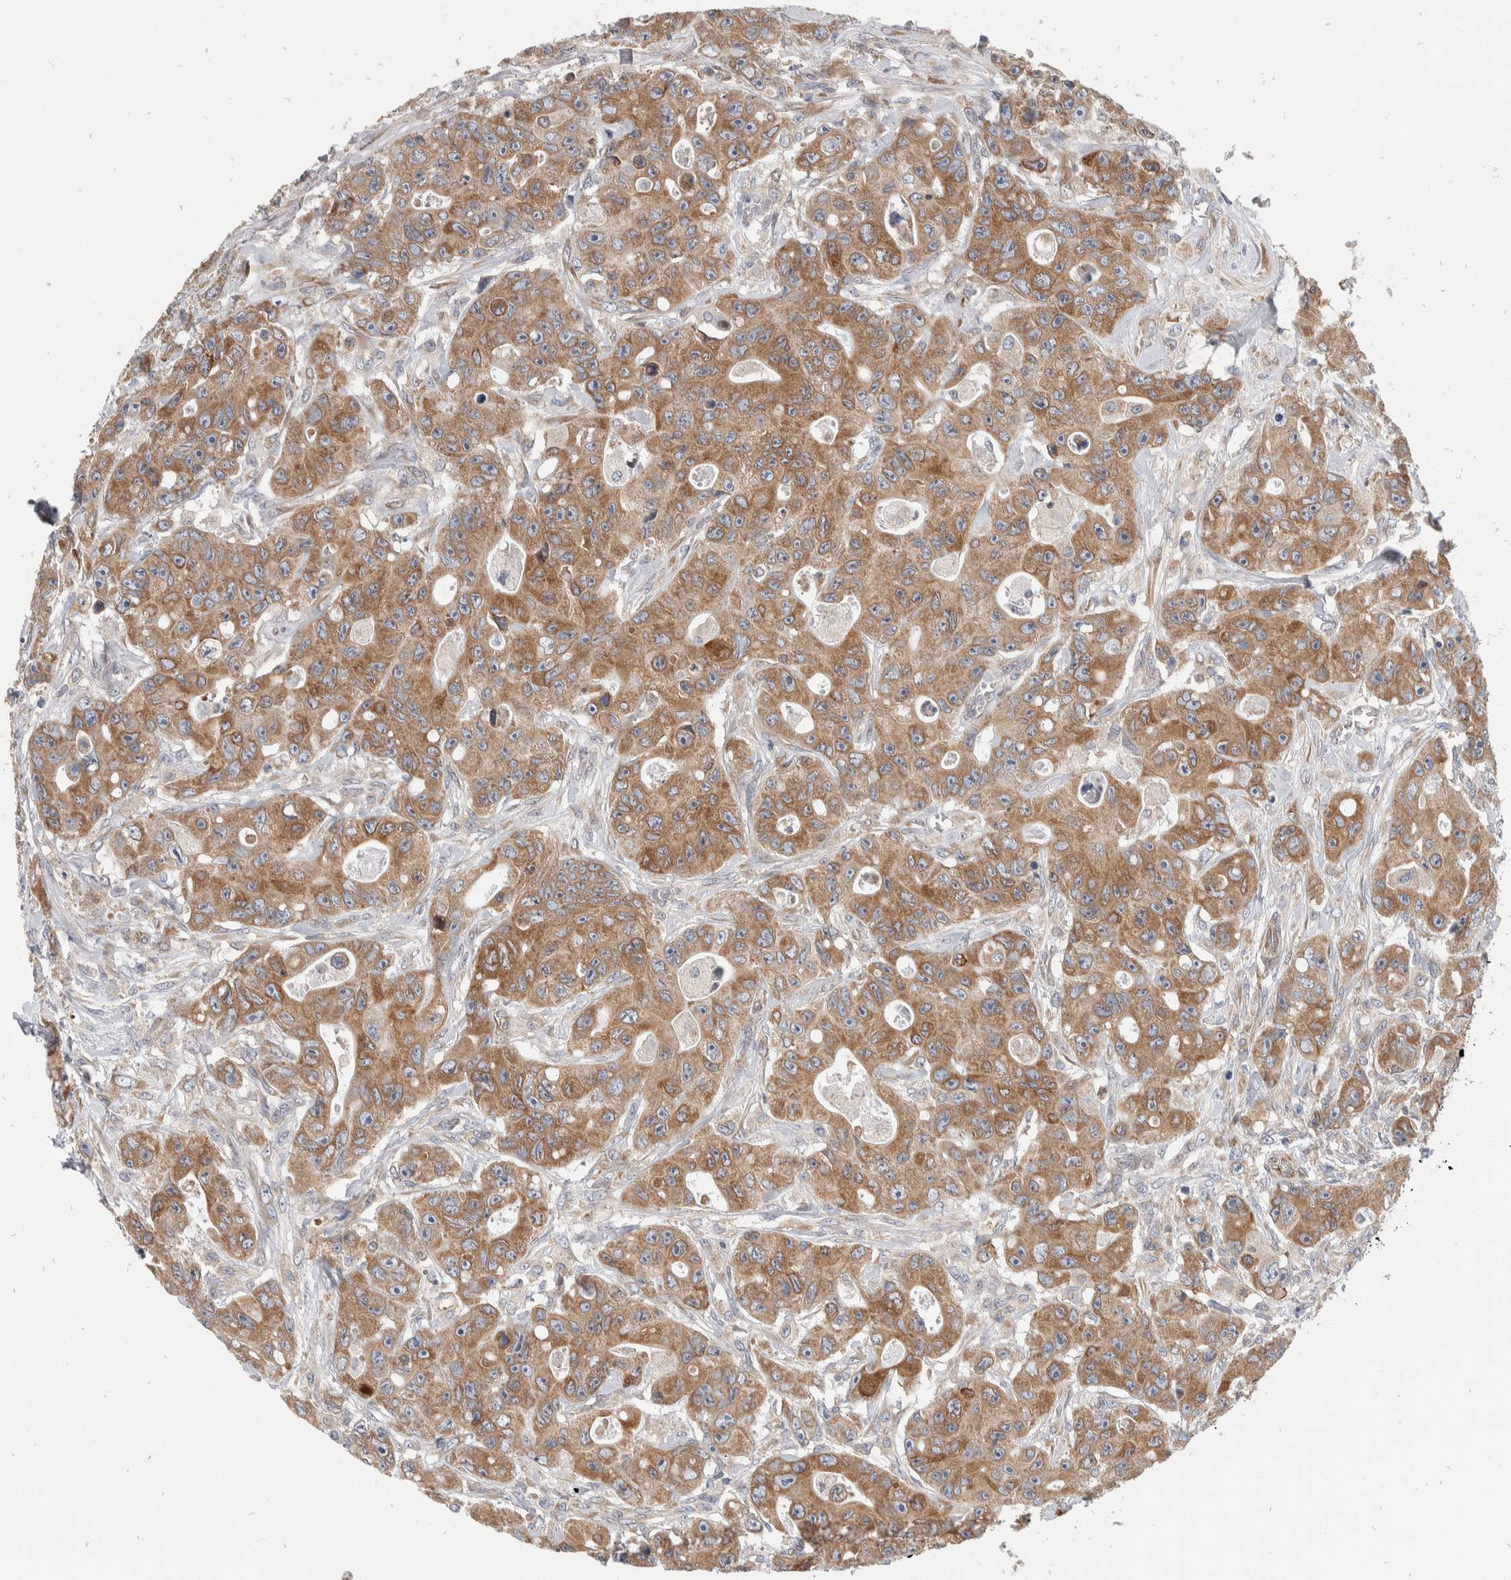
{"staining": {"intensity": "moderate", "quantity": ">75%", "location": "cytoplasmic/membranous"}, "tissue": "colorectal cancer", "cell_type": "Tumor cells", "image_type": "cancer", "snomed": [{"axis": "morphology", "description": "Adenocarcinoma, NOS"}, {"axis": "topography", "description": "Colon"}], "caption": "Colorectal cancer stained for a protein (brown) demonstrates moderate cytoplasmic/membranous positive expression in approximately >75% of tumor cells.", "gene": "TMEM245", "patient": {"sex": "female", "age": 46}}